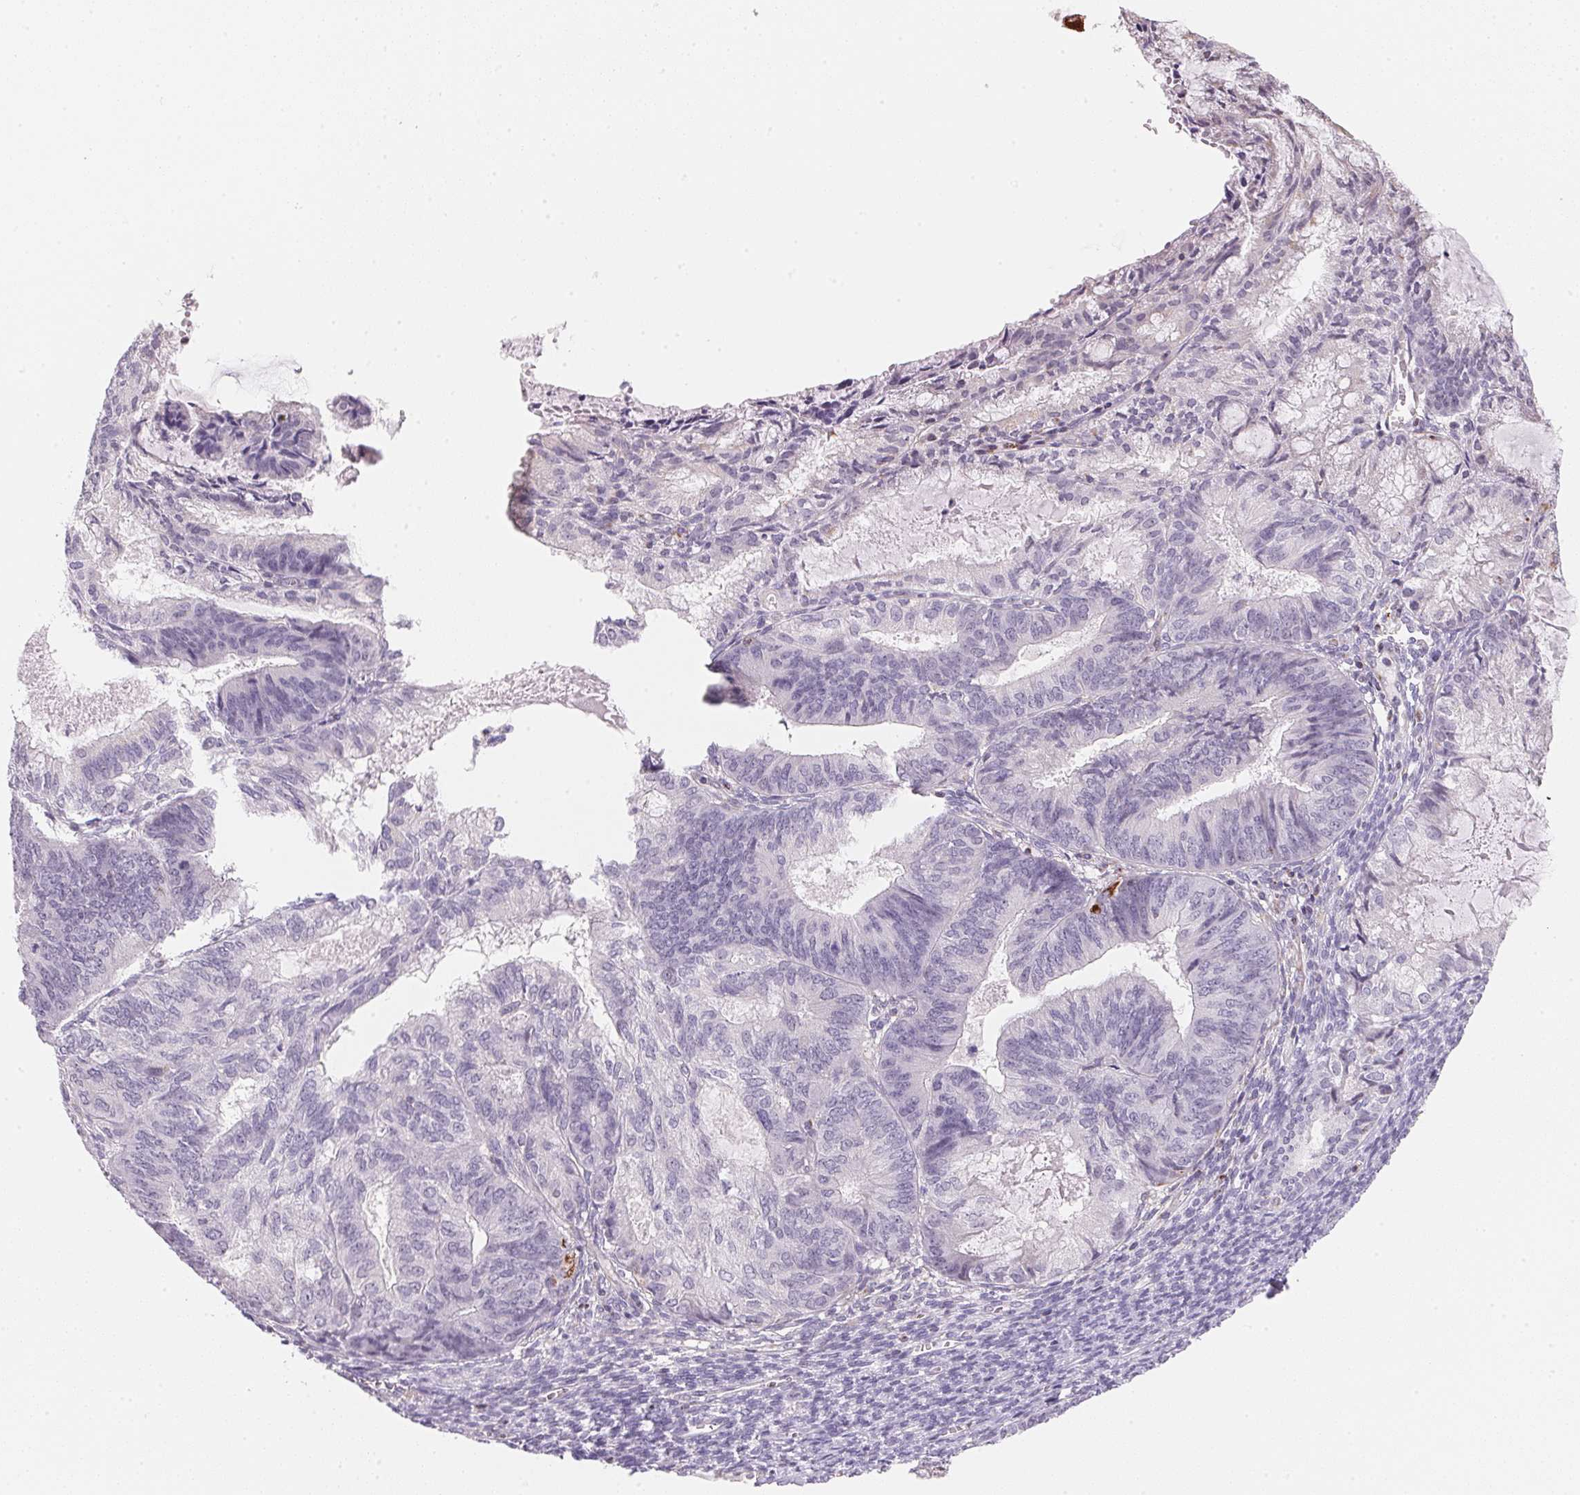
{"staining": {"intensity": "negative", "quantity": "none", "location": "none"}, "tissue": "endometrial cancer", "cell_type": "Tumor cells", "image_type": "cancer", "snomed": [{"axis": "morphology", "description": "Adenocarcinoma, NOS"}, {"axis": "topography", "description": "Endometrium"}], "caption": "Micrograph shows no protein staining in tumor cells of endometrial cancer tissue.", "gene": "GIPC2", "patient": {"sex": "female", "age": 86}}